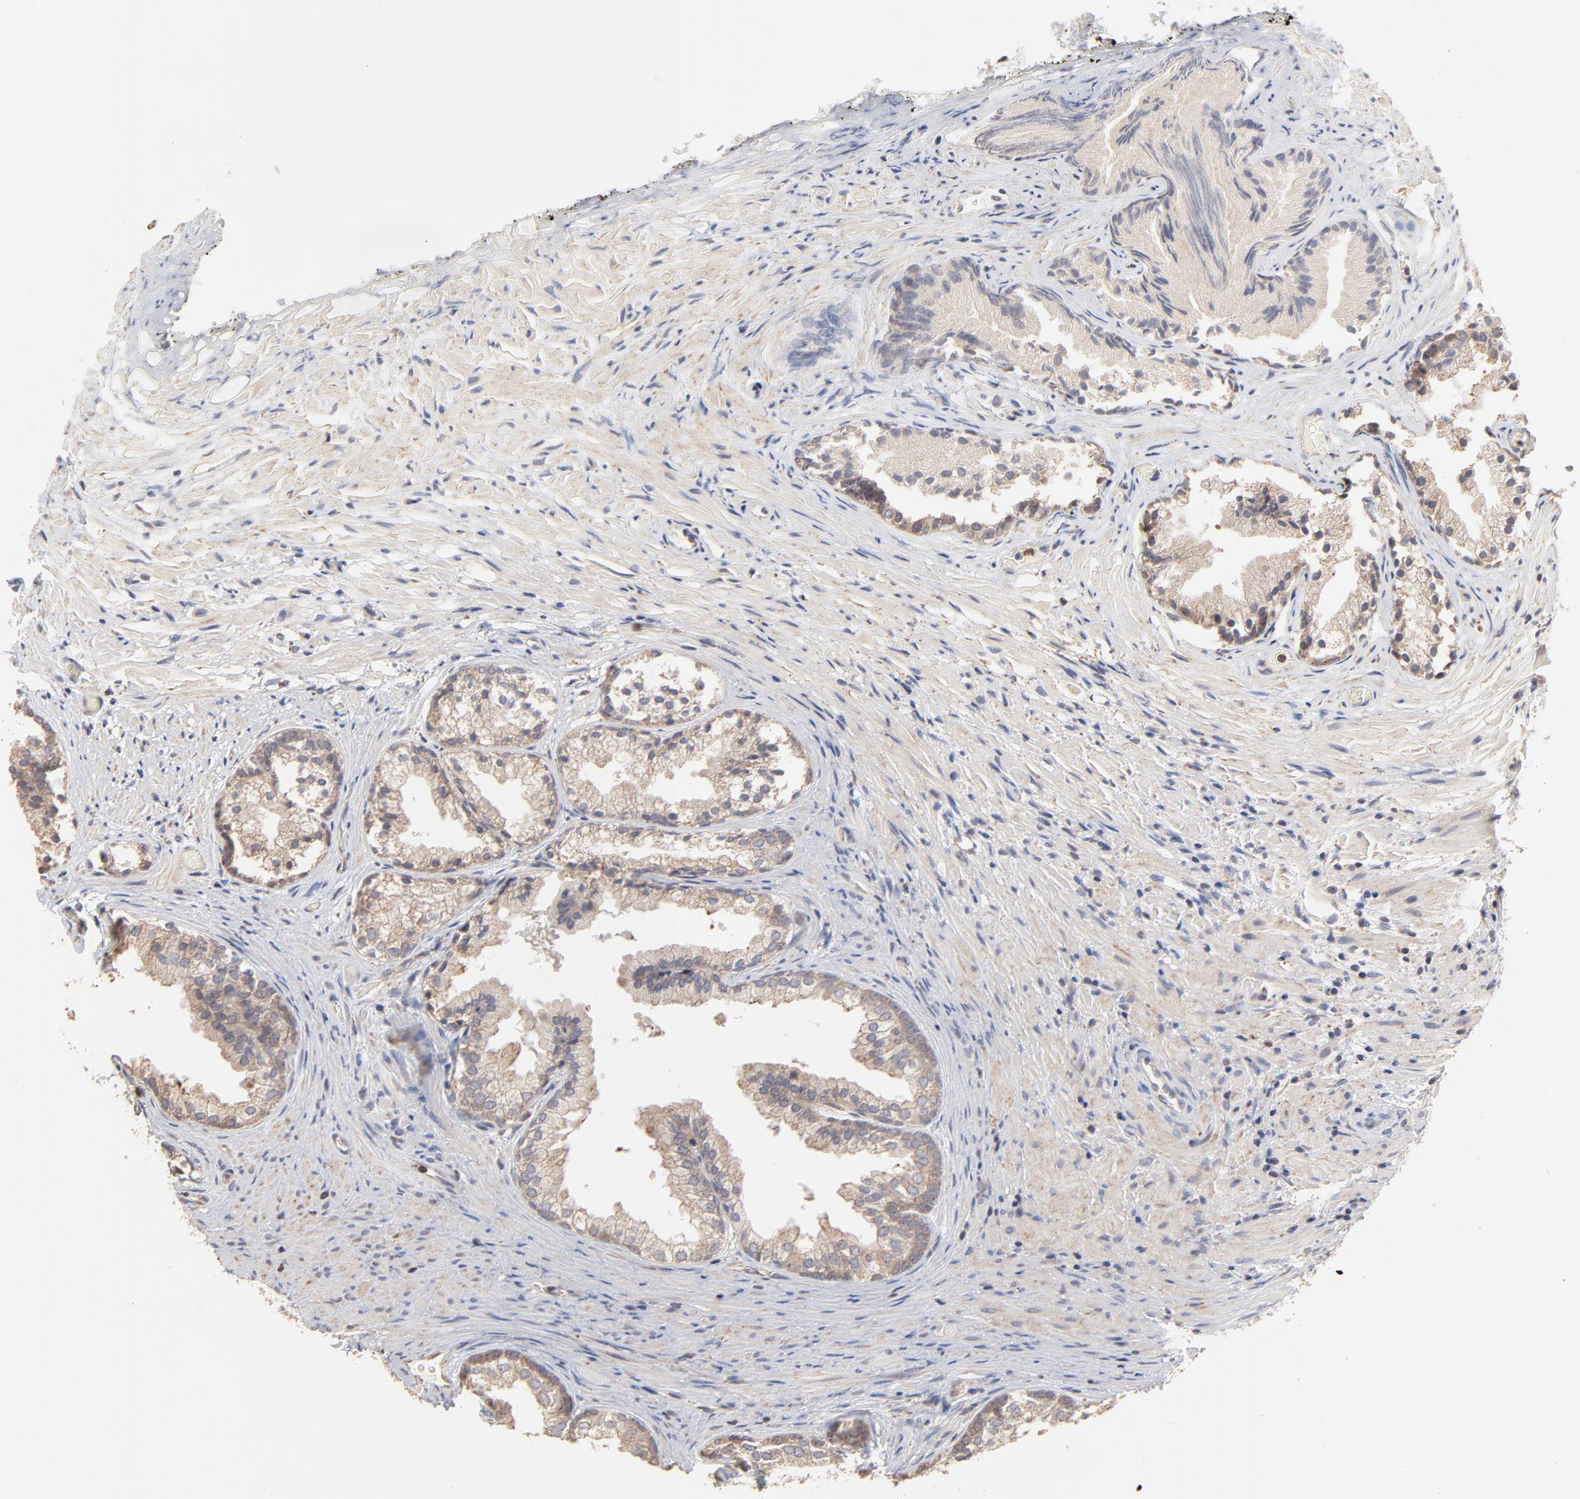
{"staining": {"intensity": "weak", "quantity": ">75%", "location": "cytoplasmic/membranous"}, "tissue": "prostate", "cell_type": "Glandular cells", "image_type": "normal", "snomed": [{"axis": "morphology", "description": "Normal tissue, NOS"}, {"axis": "topography", "description": "Prostate"}], "caption": "Immunohistochemical staining of normal human prostate demonstrates >75% levels of weak cytoplasmic/membranous protein expression in approximately >75% of glandular cells.", "gene": "RNF213", "patient": {"sex": "male", "age": 76}}